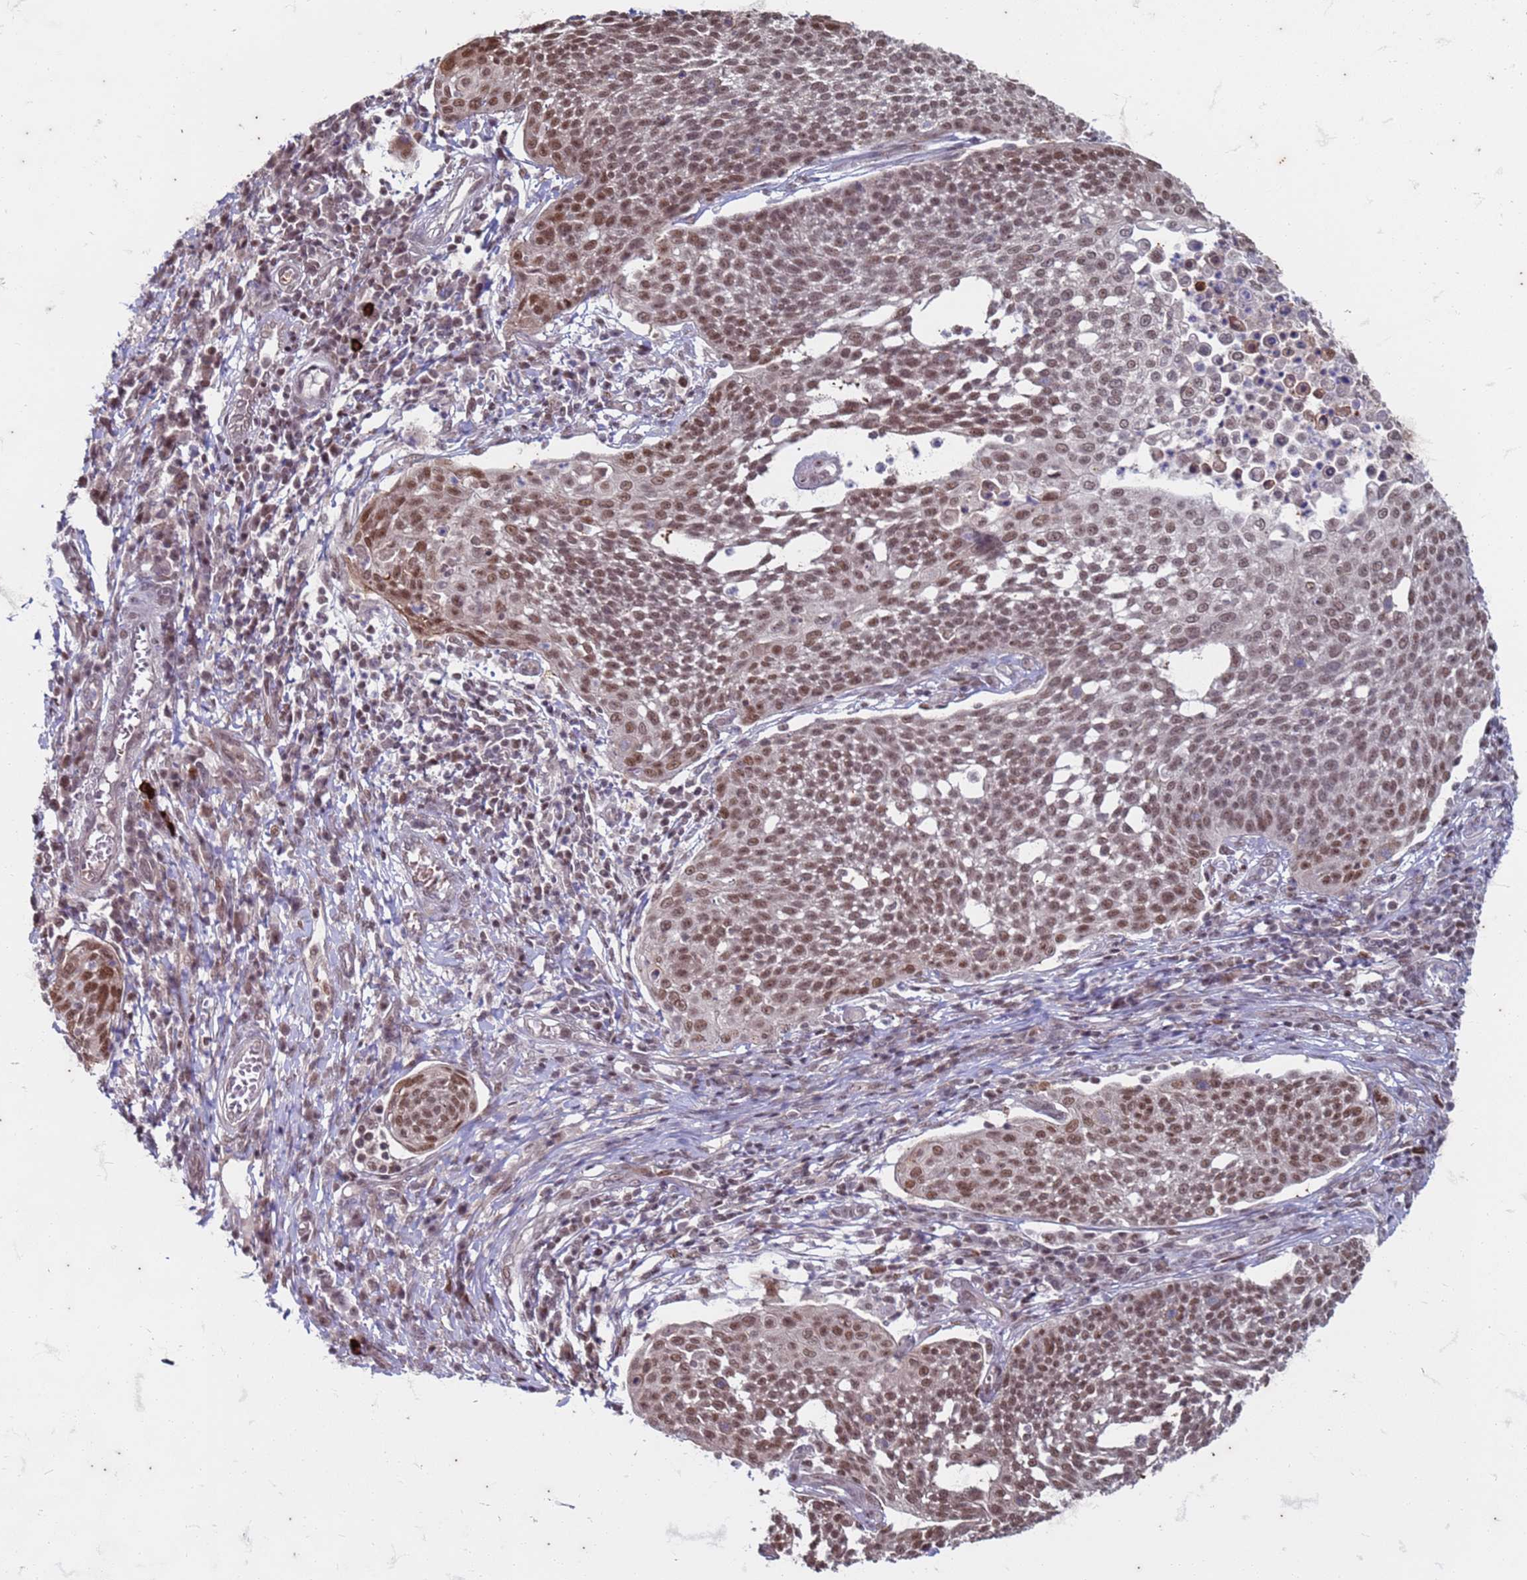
{"staining": {"intensity": "moderate", "quantity": ">75%", "location": "nuclear"}, "tissue": "cervical cancer", "cell_type": "Tumor cells", "image_type": "cancer", "snomed": [{"axis": "morphology", "description": "Squamous cell carcinoma, NOS"}, {"axis": "topography", "description": "Cervix"}], "caption": "High-magnification brightfield microscopy of cervical squamous cell carcinoma stained with DAB (brown) and counterstained with hematoxylin (blue). tumor cells exhibit moderate nuclear expression is present in approximately>75% of cells.", "gene": "TRMT6", "patient": {"sex": "female", "age": 34}}